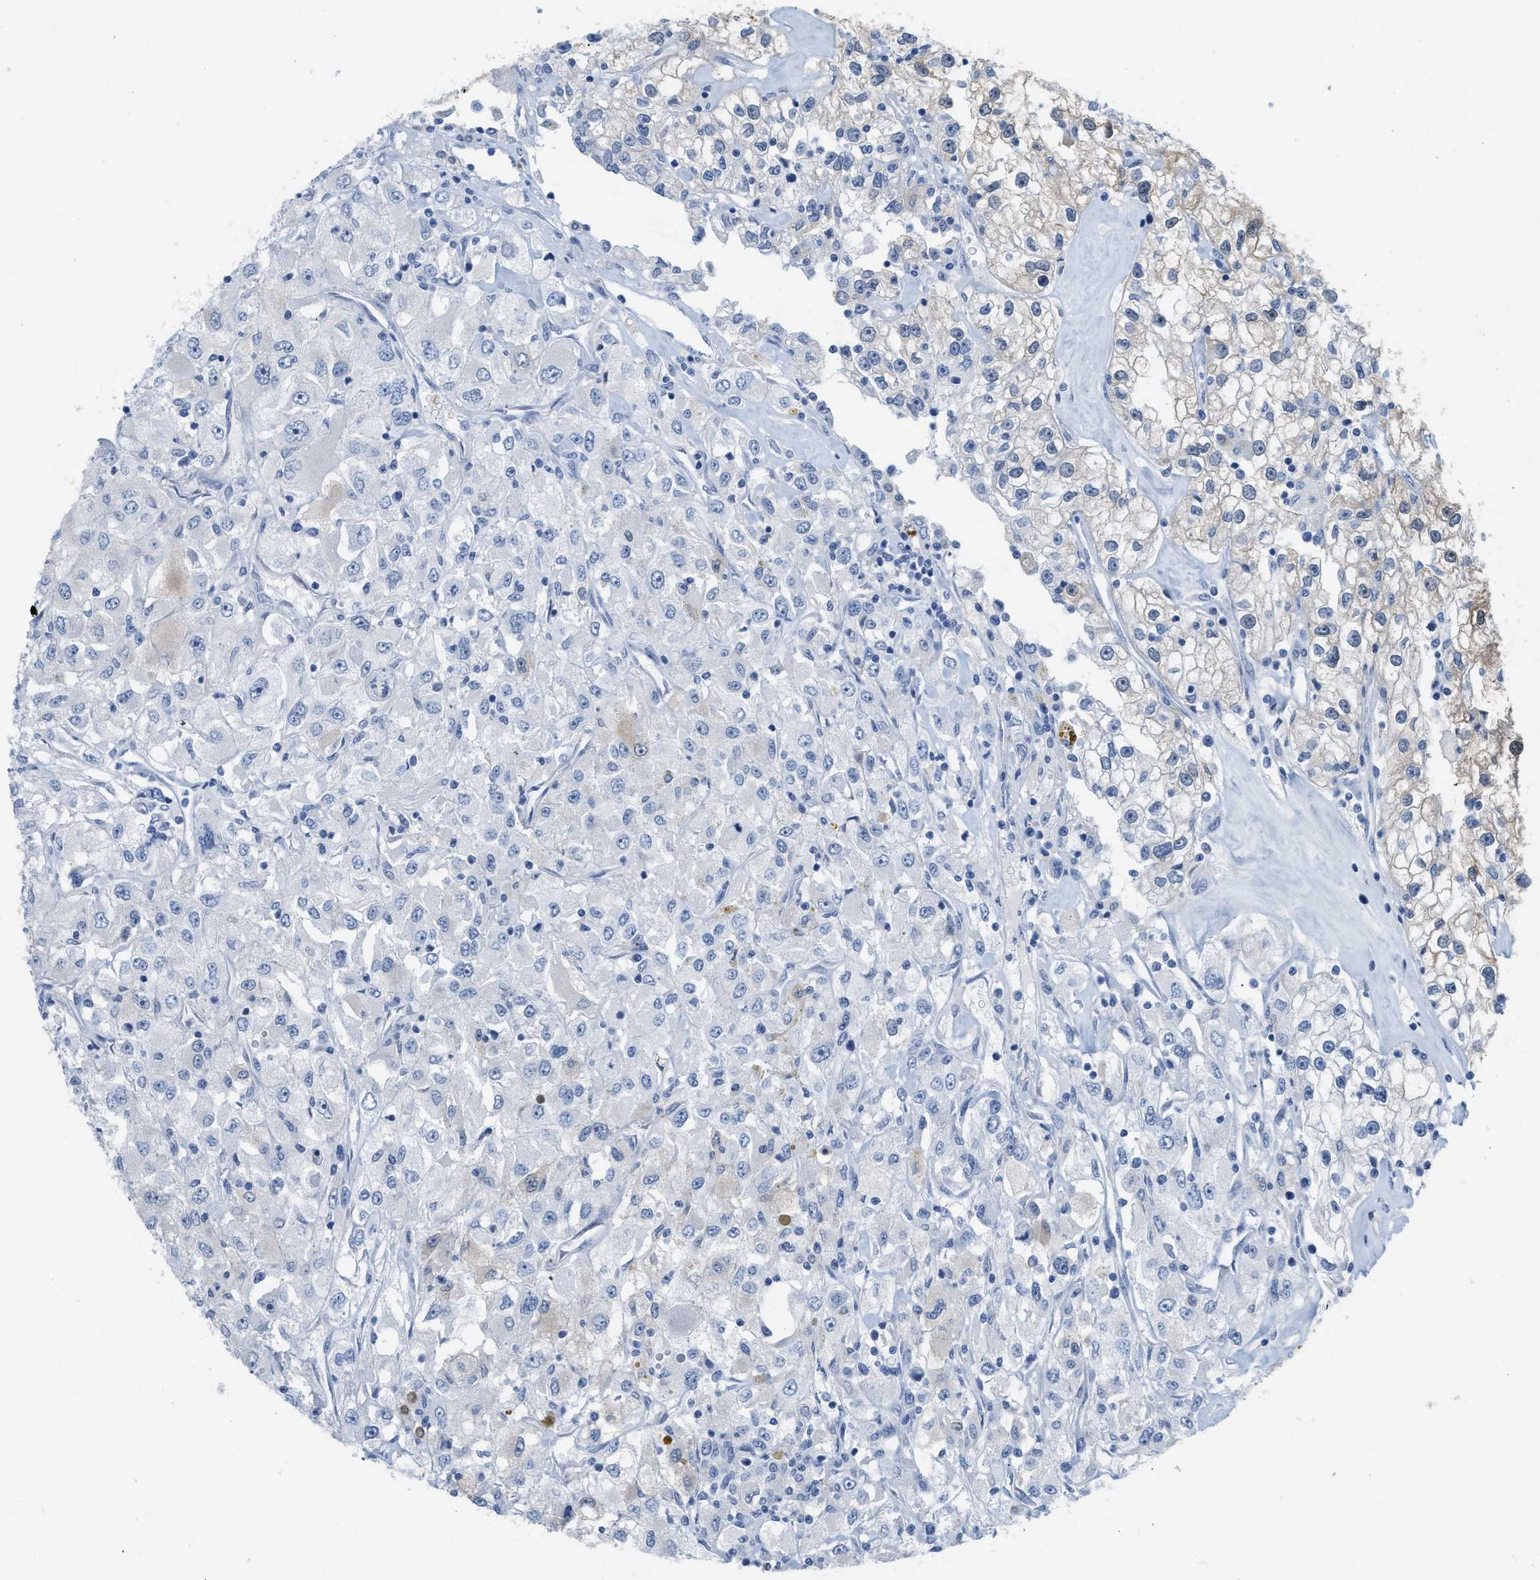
{"staining": {"intensity": "weak", "quantity": "<25%", "location": "cytoplasmic/membranous"}, "tissue": "renal cancer", "cell_type": "Tumor cells", "image_type": "cancer", "snomed": [{"axis": "morphology", "description": "Adenocarcinoma, NOS"}, {"axis": "topography", "description": "Kidney"}], "caption": "Tumor cells show no significant protein expression in renal adenocarcinoma.", "gene": "CRYM", "patient": {"sex": "female", "age": 52}}